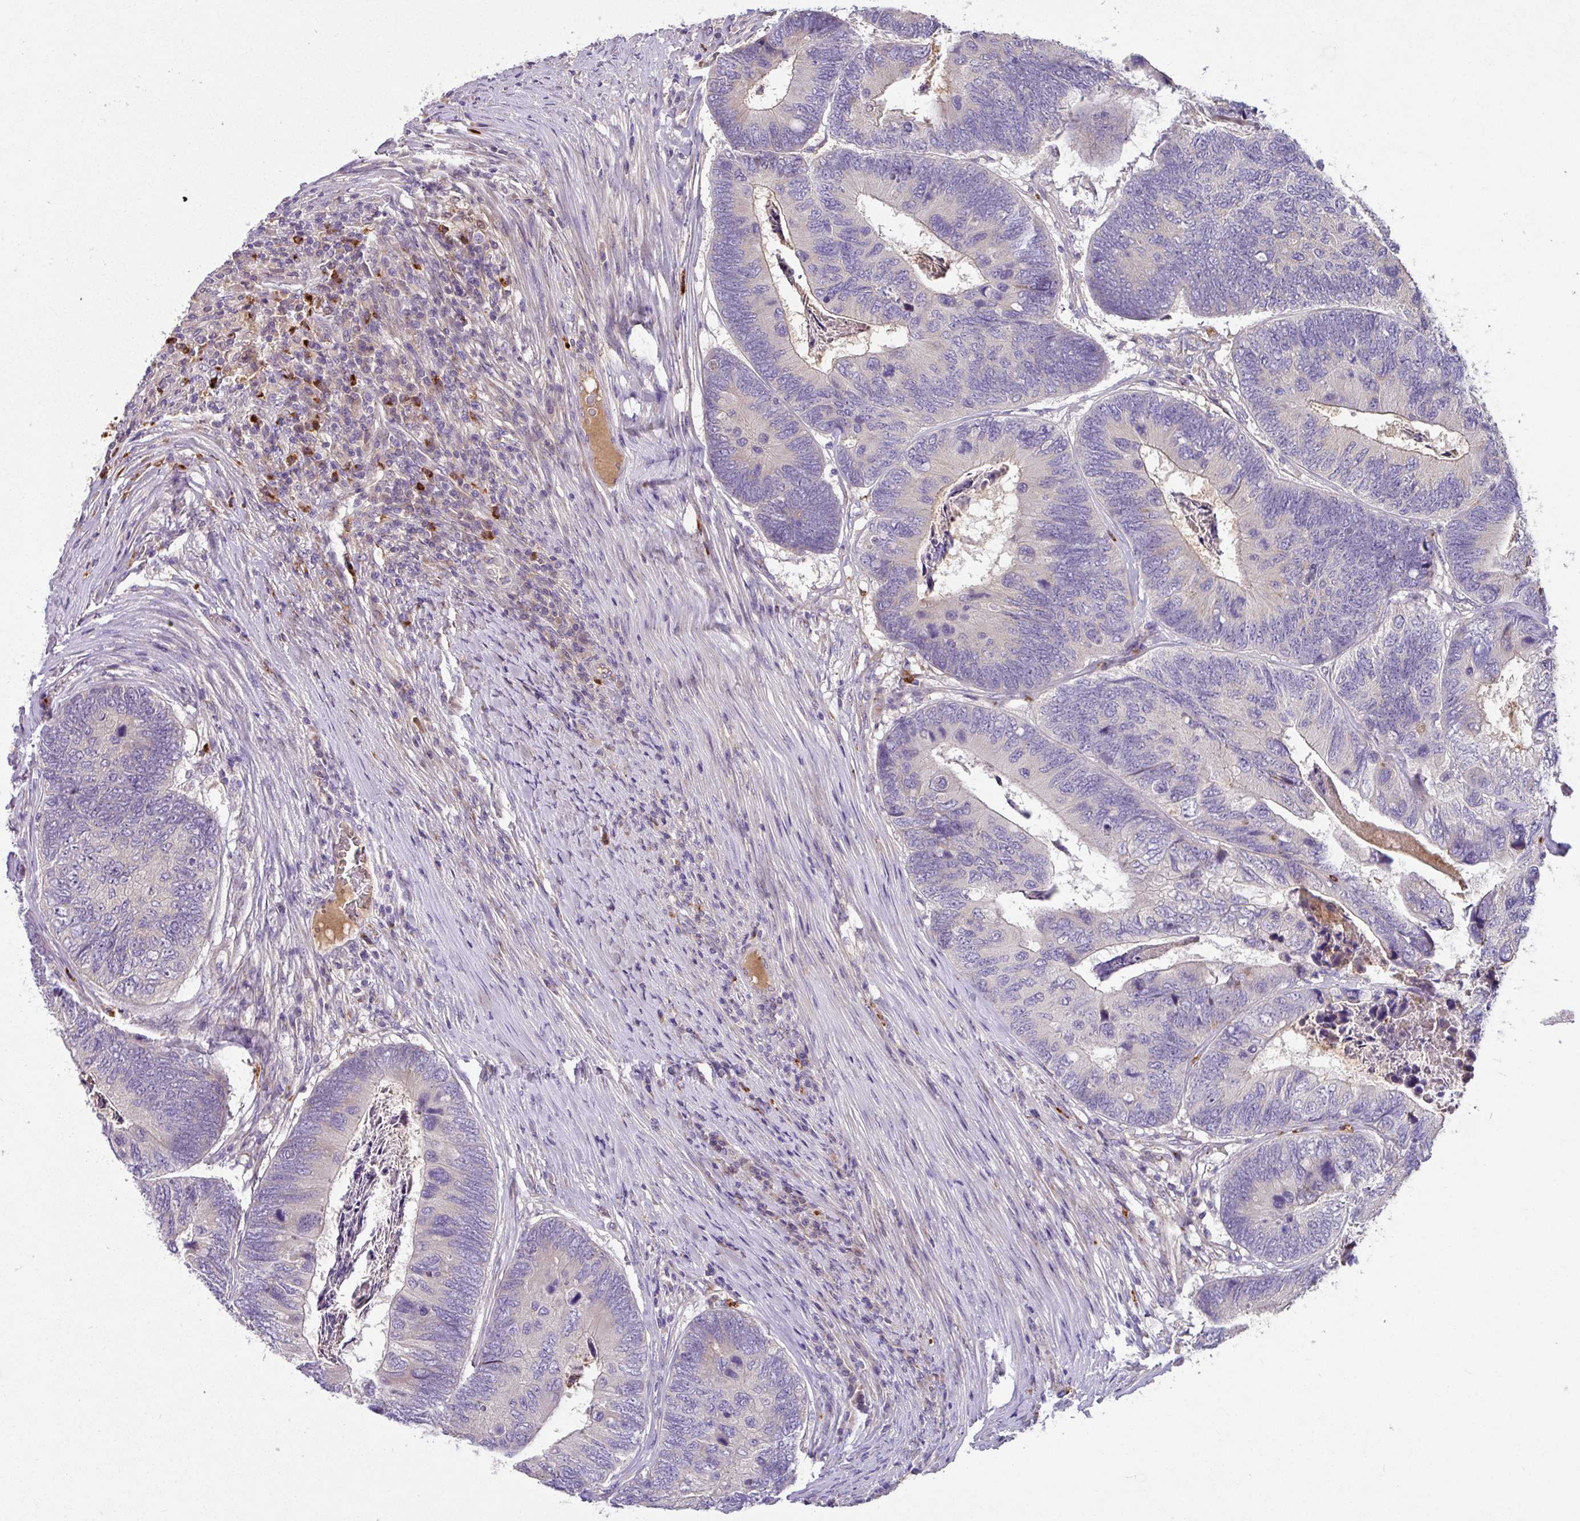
{"staining": {"intensity": "negative", "quantity": "none", "location": "none"}, "tissue": "colorectal cancer", "cell_type": "Tumor cells", "image_type": "cancer", "snomed": [{"axis": "morphology", "description": "Adenocarcinoma, NOS"}, {"axis": "topography", "description": "Colon"}], "caption": "Colorectal cancer was stained to show a protein in brown. There is no significant staining in tumor cells. The staining is performed using DAB brown chromogen with nuclei counter-stained in using hematoxylin.", "gene": "CRISP3", "patient": {"sex": "female", "age": 67}}